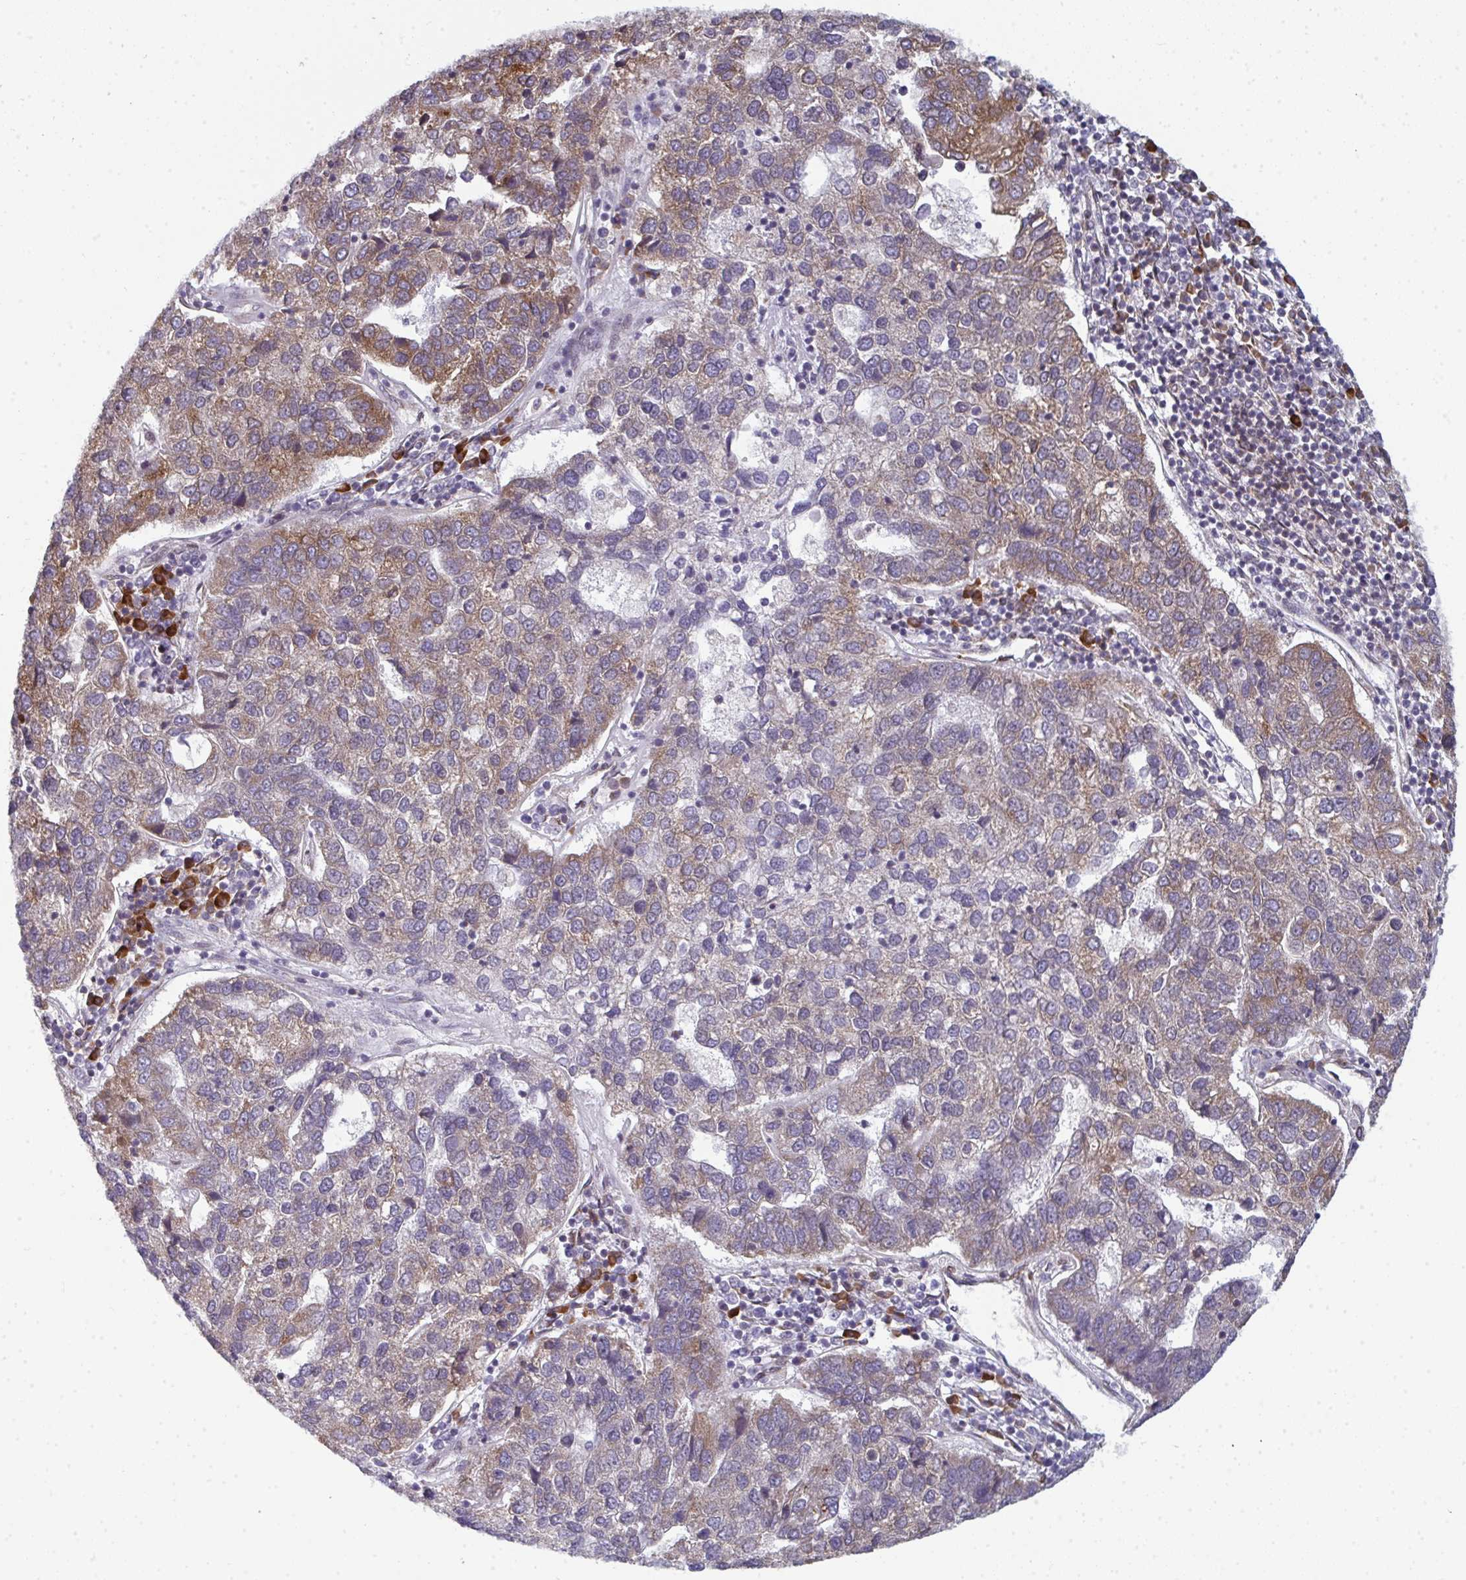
{"staining": {"intensity": "moderate", "quantity": "25%-75%", "location": "cytoplasmic/membranous"}, "tissue": "pancreatic cancer", "cell_type": "Tumor cells", "image_type": "cancer", "snomed": [{"axis": "morphology", "description": "Adenocarcinoma, NOS"}, {"axis": "topography", "description": "Pancreas"}], "caption": "Protein expression analysis of pancreatic adenocarcinoma displays moderate cytoplasmic/membranous expression in approximately 25%-75% of tumor cells. The staining was performed using DAB (3,3'-diaminobenzidine), with brown indicating positive protein expression. Nuclei are stained blue with hematoxylin.", "gene": "LYSMD4", "patient": {"sex": "female", "age": 61}}